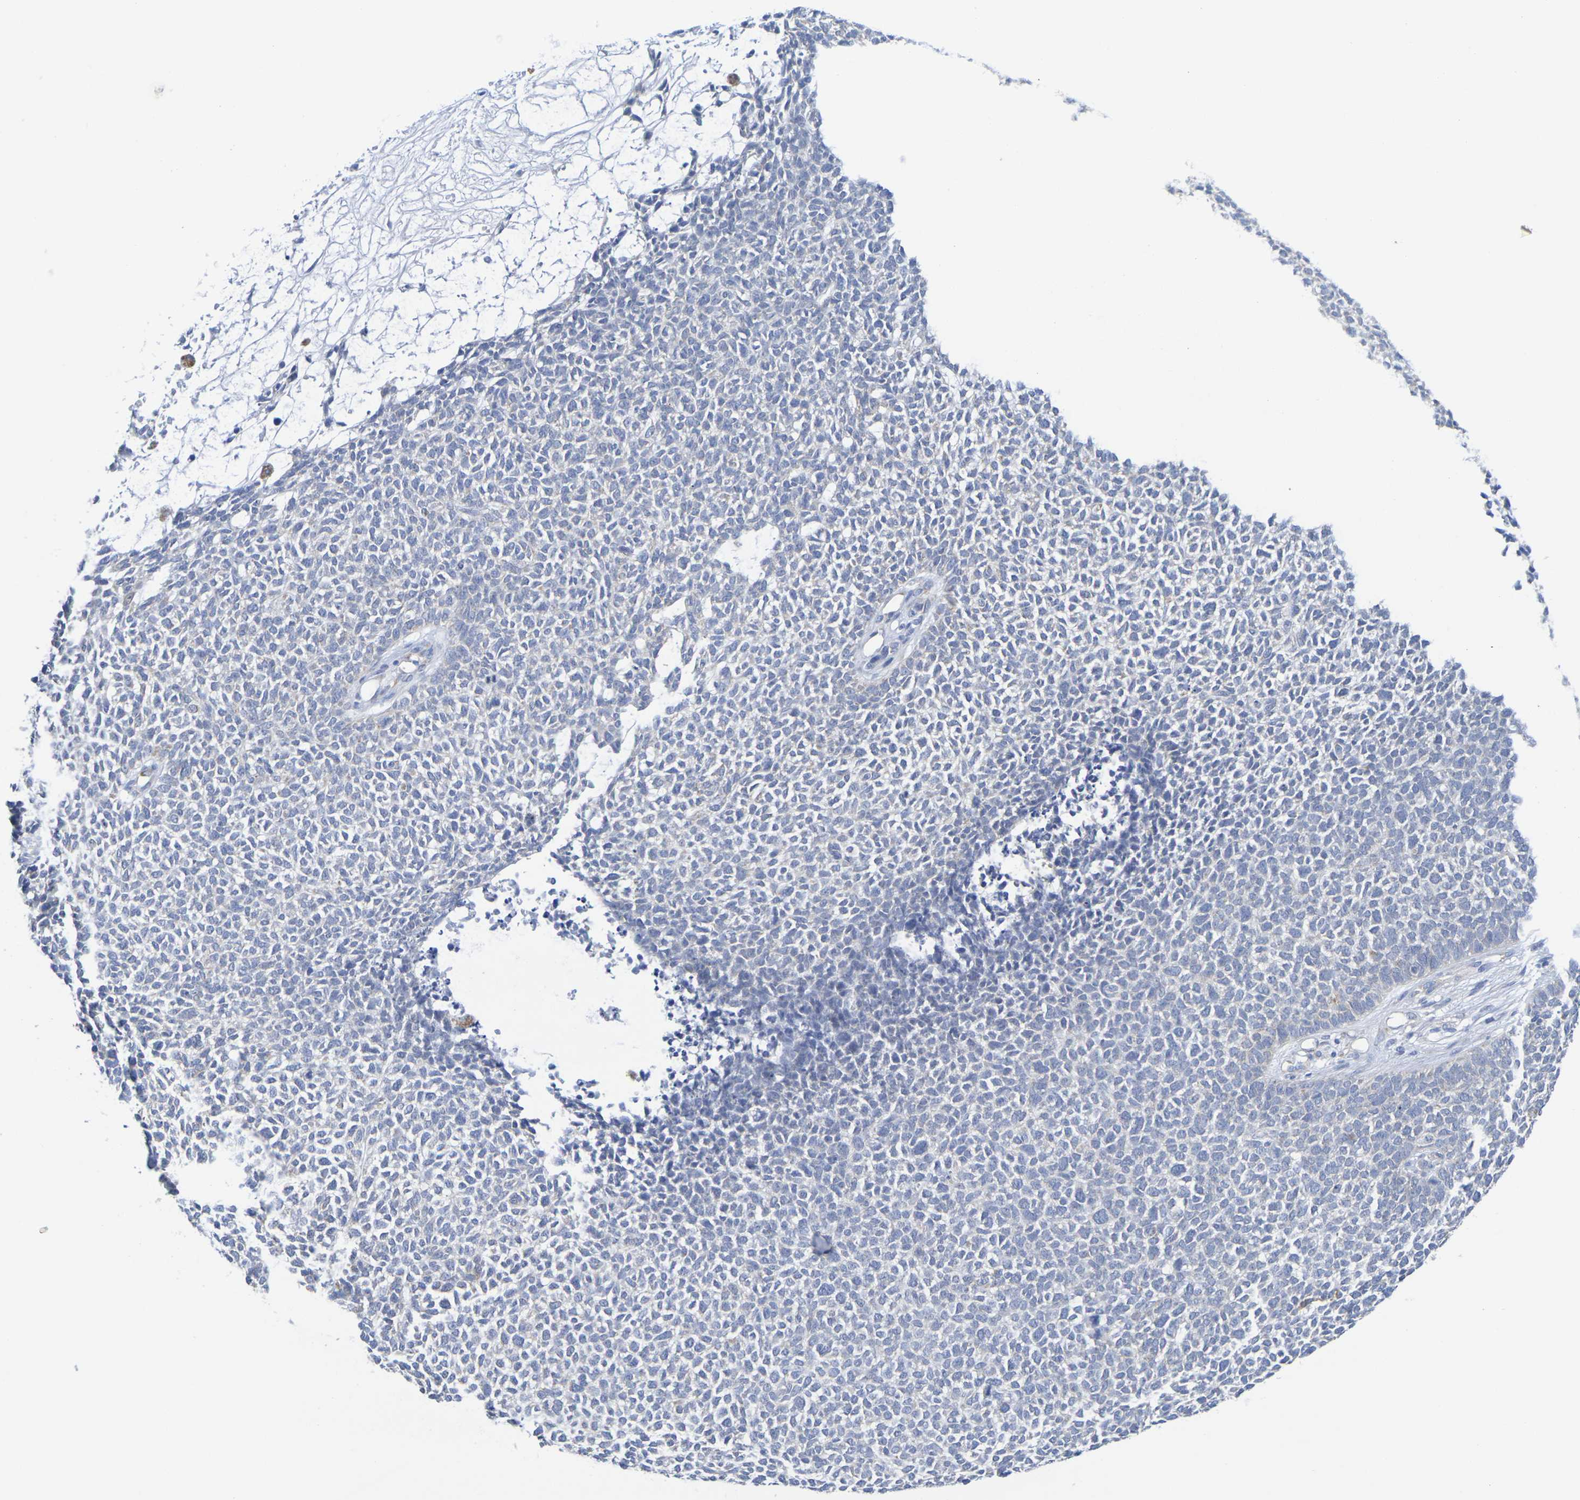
{"staining": {"intensity": "negative", "quantity": "none", "location": "none"}, "tissue": "skin cancer", "cell_type": "Tumor cells", "image_type": "cancer", "snomed": [{"axis": "morphology", "description": "Basal cell carcinoma"}, {"axis": "topography", "description": "Skin"}], "caption": "Tumor cells are negative for brown protein staining in basal cell carcinoma (skin). (DAB IHC, high magnification).", "gene": "TMCC3", "patient": {"sex": "female", "age": 84}}